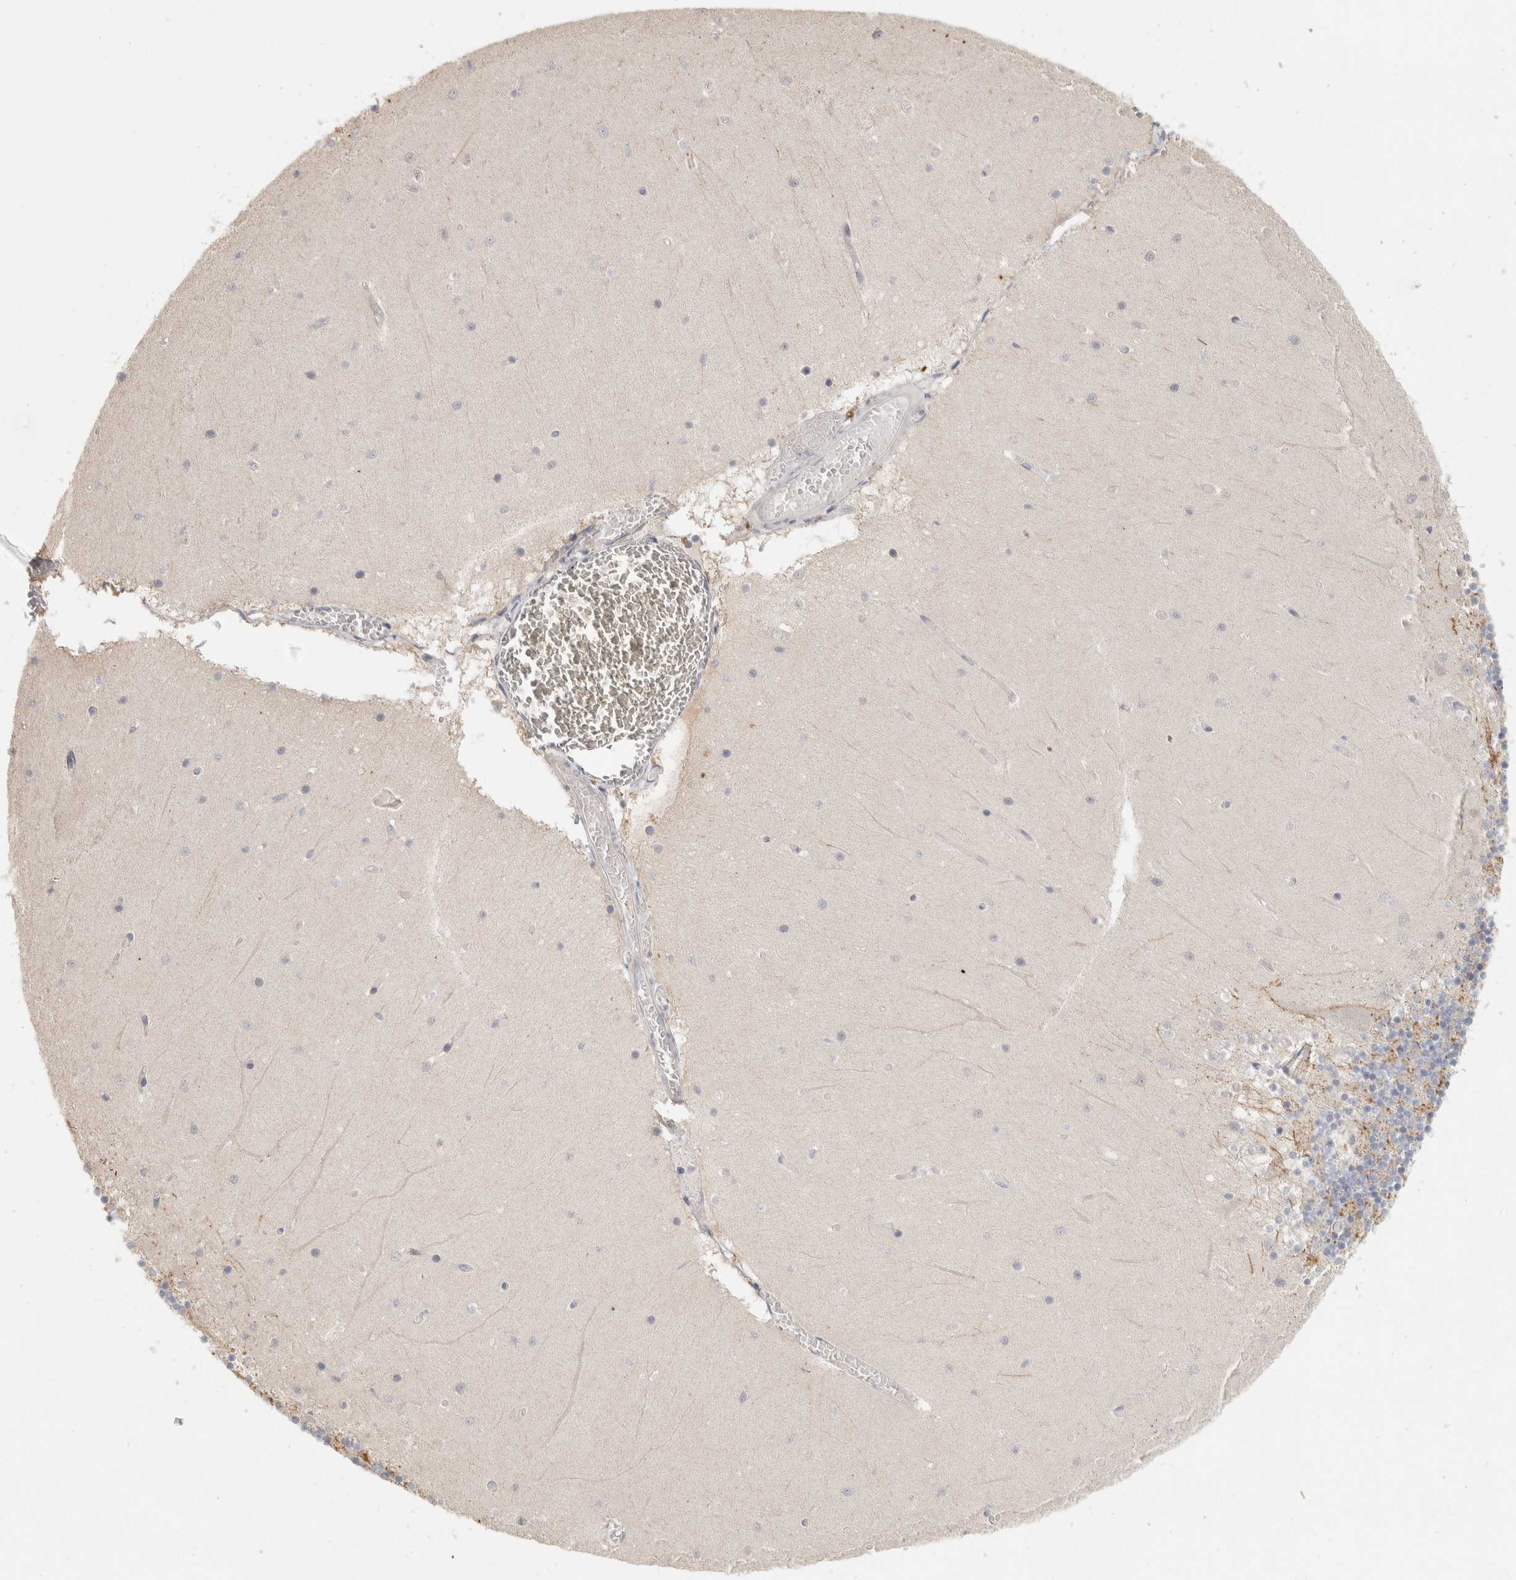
{"staining": {"intensity": "weak", "quantity": ">75%", "location": "cytoplasmic/membranous"}, "tissue": "cerebellum", "cell_type": "Cells in granular layer", "image_type": "normal", "snomed": [{"axis": "morphology", "description": "Normal tissue, NOS"}, {"axis": "topography", "description": "Cerebellum"}], "caption": "Protein staining displays weak cytoplasmic/membranous expression in approximately >75% of cells in granular layer in unremarkable cerebellum. (brown staining indicates protein expression, while blue staining denotes nuclei).", "gene": "DCXR", "patient": {"sex": "female", "age": 28}}